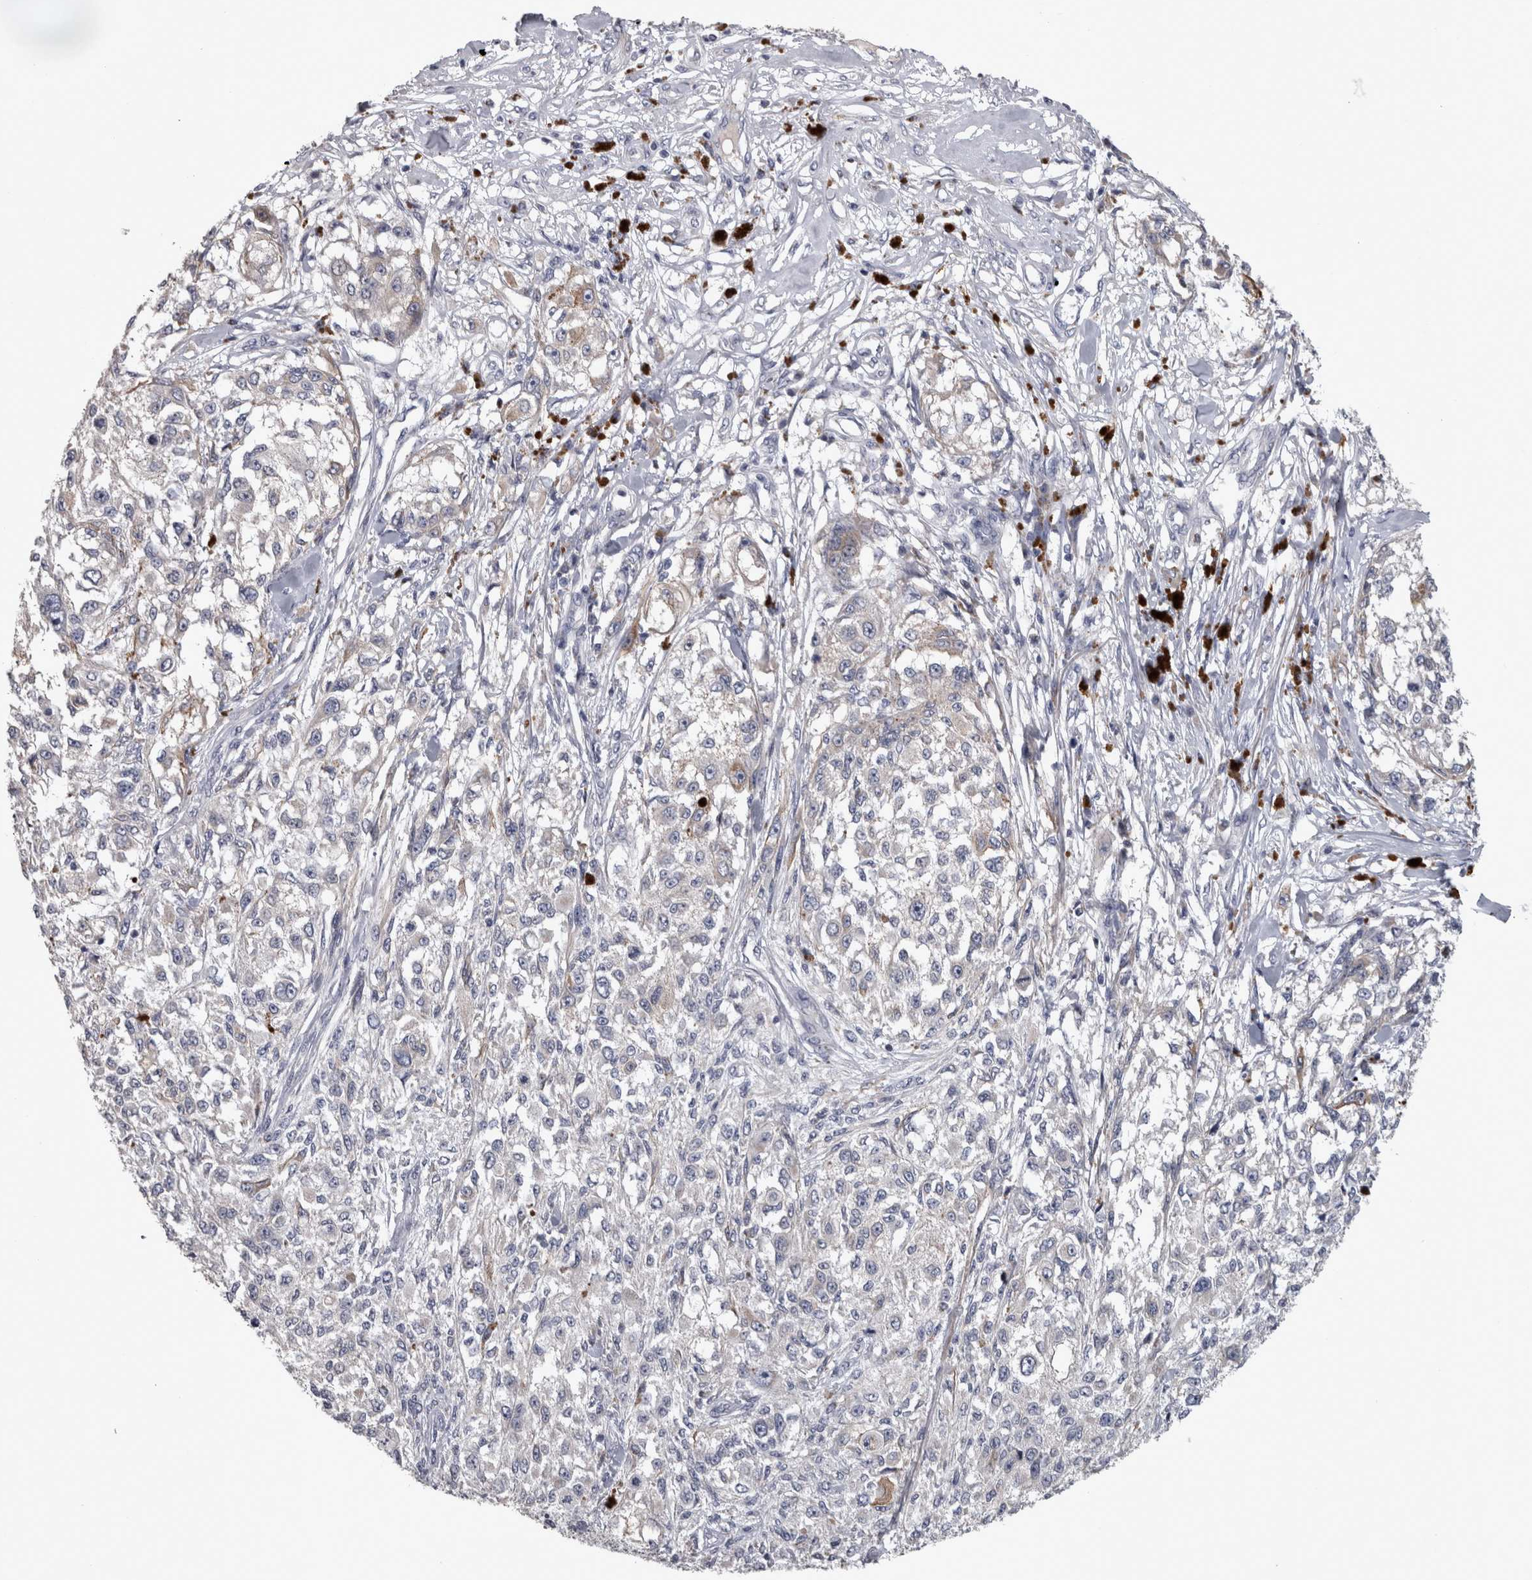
{"staining": {"intensity": "negative", "quantity": "none", "location": "none"}, "tissue": "melanoma", "cell_type": "Tumor cells", "image_type": "cancer", "snomed": [{"axis": "morphology", "description": "Necrosis, NOS"}, {"axis": "morphology", "description": "Malignant melanoma, NOS"}, {"axis": "topography", "description": "Skin"}], "caption": "The histopathology image demonstrates no staining of tumor cells in melanoma.", "gene": "DBT", "patient": {"sex": "female", "age": 87}}